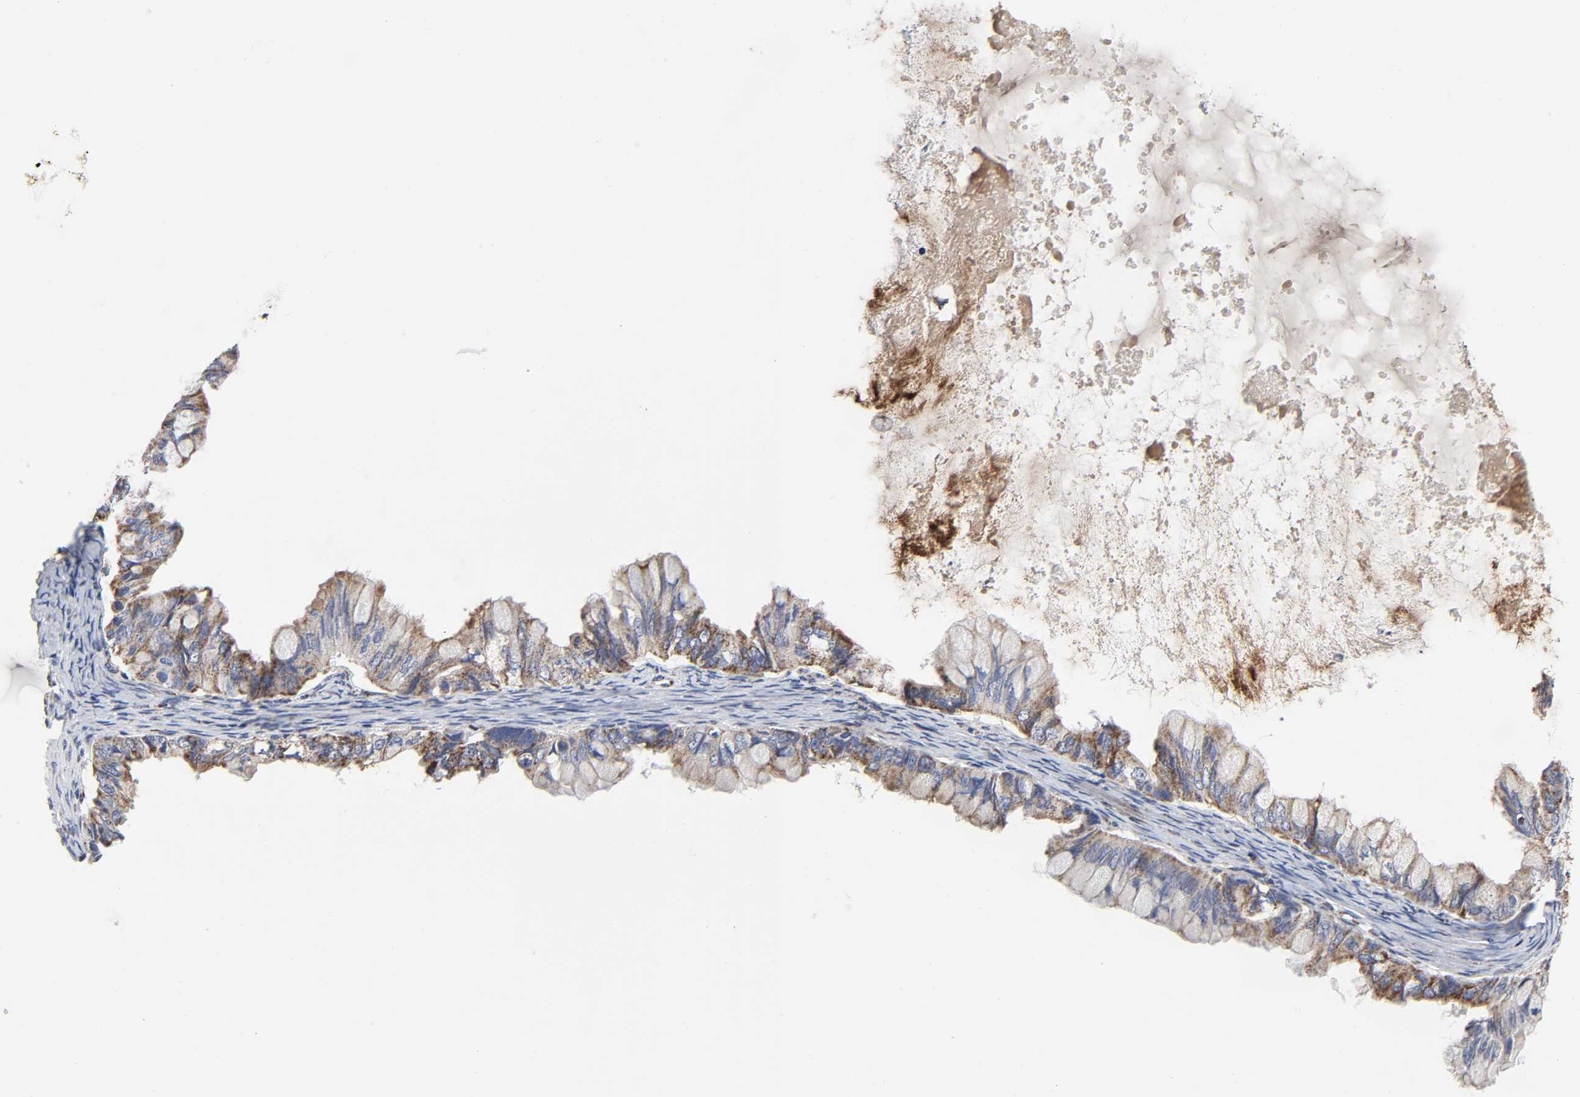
{"staining": {"intensity": "moderate", "quantity": "25%-75%", "location": "cytoplasmic/membranous"}, "tissue": "ovarian cancer", "cell_type": "Tumor cells", "image_type": "cancer", "snomed": [{"axis": "morphology", "description": "Cystadenocarcinoma, mucinous, NOS"}, {"axis": "topography", "description": "Ovary"}], "caption": "Ovarian cancer (mucinous cystadenocarcinoma) stained for a protein (brown) demonstrates moderate cytoplasmic/membranous positive positivity in about 25%-75% of tumor cells.", "gene": "AOPEP", "patient": {"sex": "female", "age": 80}}